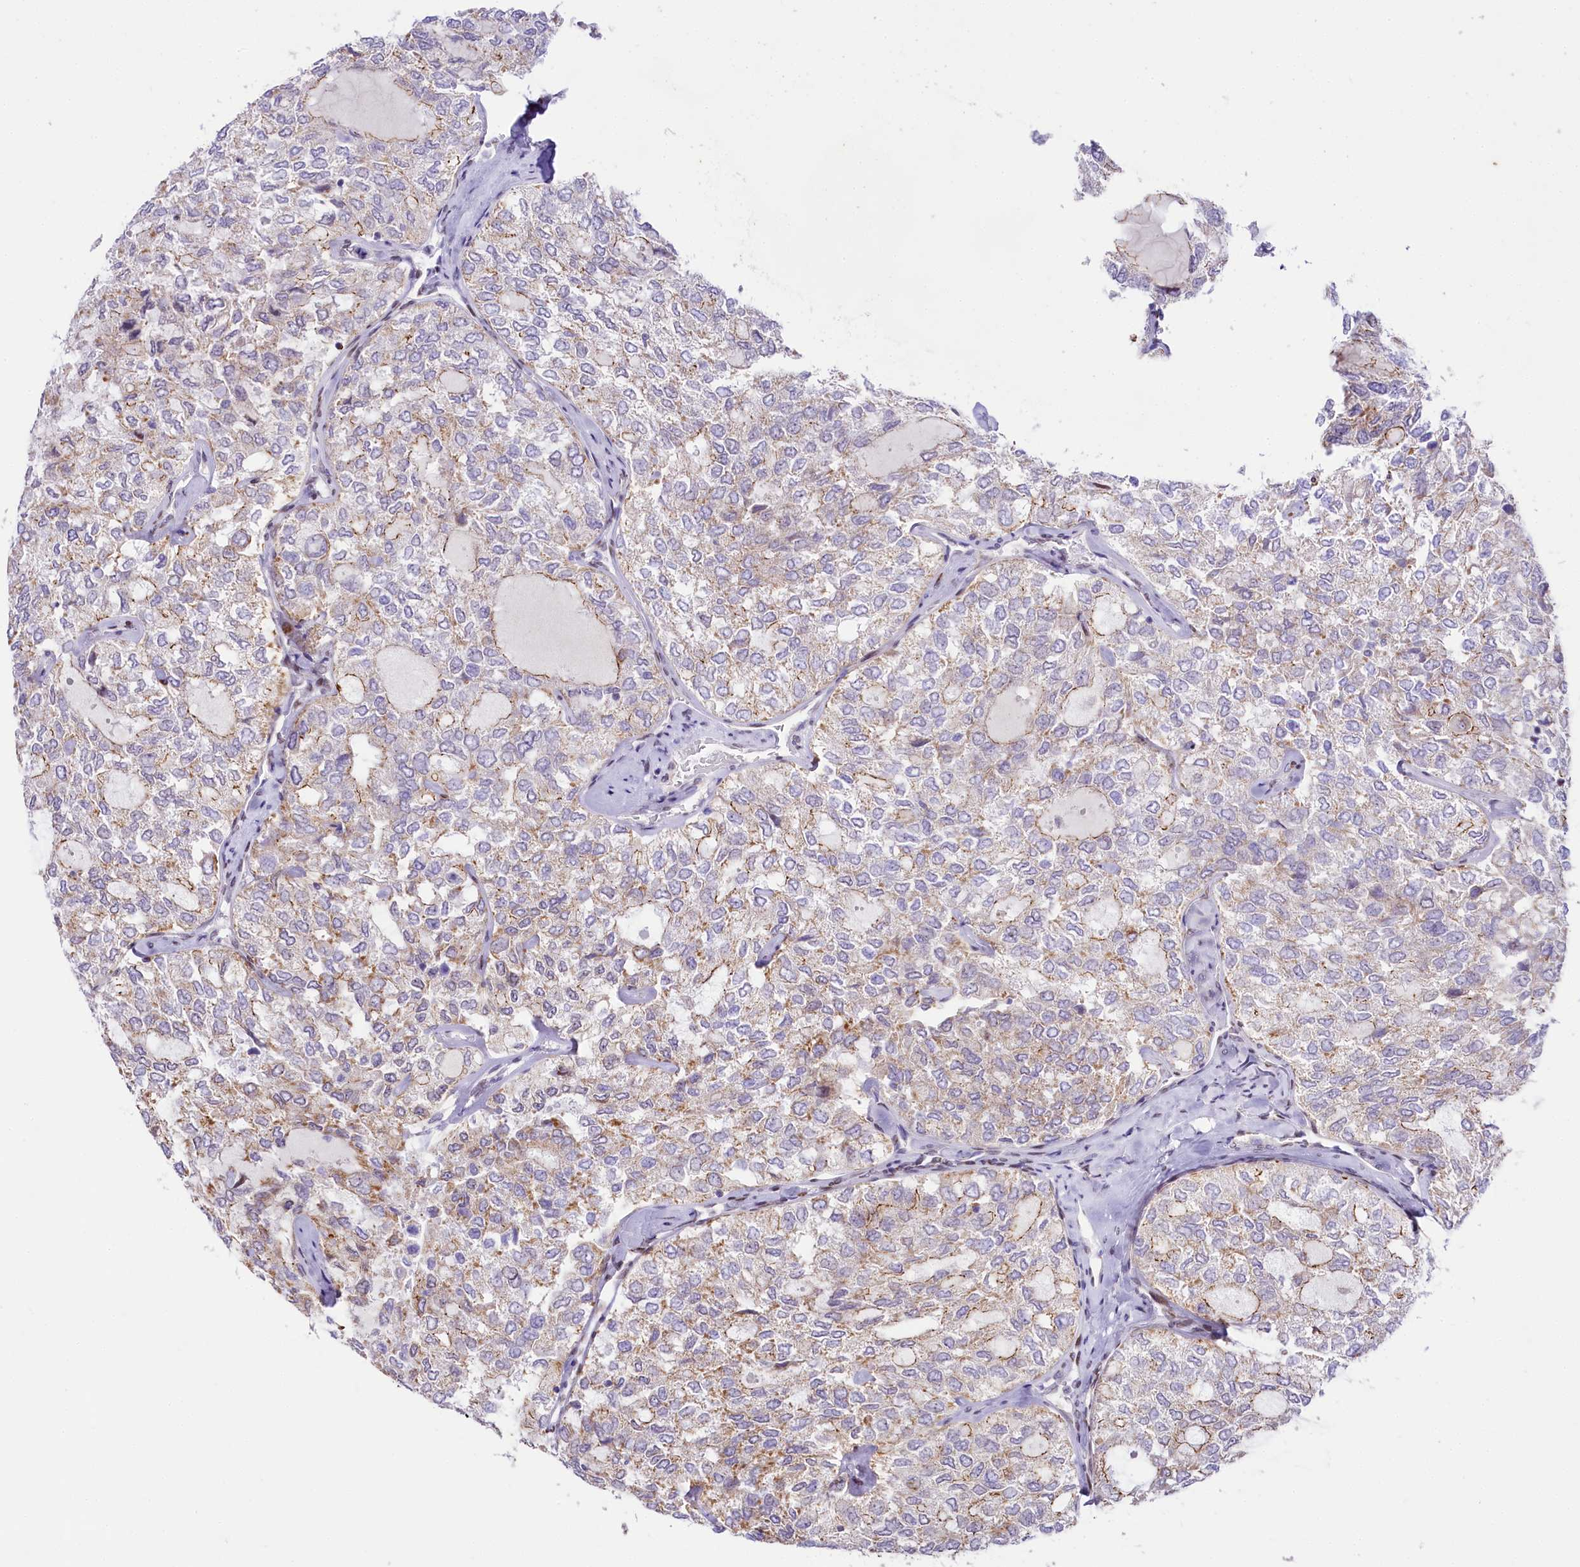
{"staining": {"intensity": "moderate", "quantity": "25%-75%", "location": "cytoplasmic/membranous"}, "tissue": "thyroid cancer", "cell_type": "Tumor cells", "image_type": "cancer", "snomed": [{"axis": "morphology", "description": "Follicular adenoma carcinoma, NOS"}, {"axis": "topography", "description": "Thyroid gland"}], "caption": "A histopathology image of thyroid follicular adenoma carcinoma stained for a protein shows moderate cytoplasmic/membranous brown staining in tumor cells.", "gene": "PPIP5K2", "patient": {"sex": "male", "age": 75}}